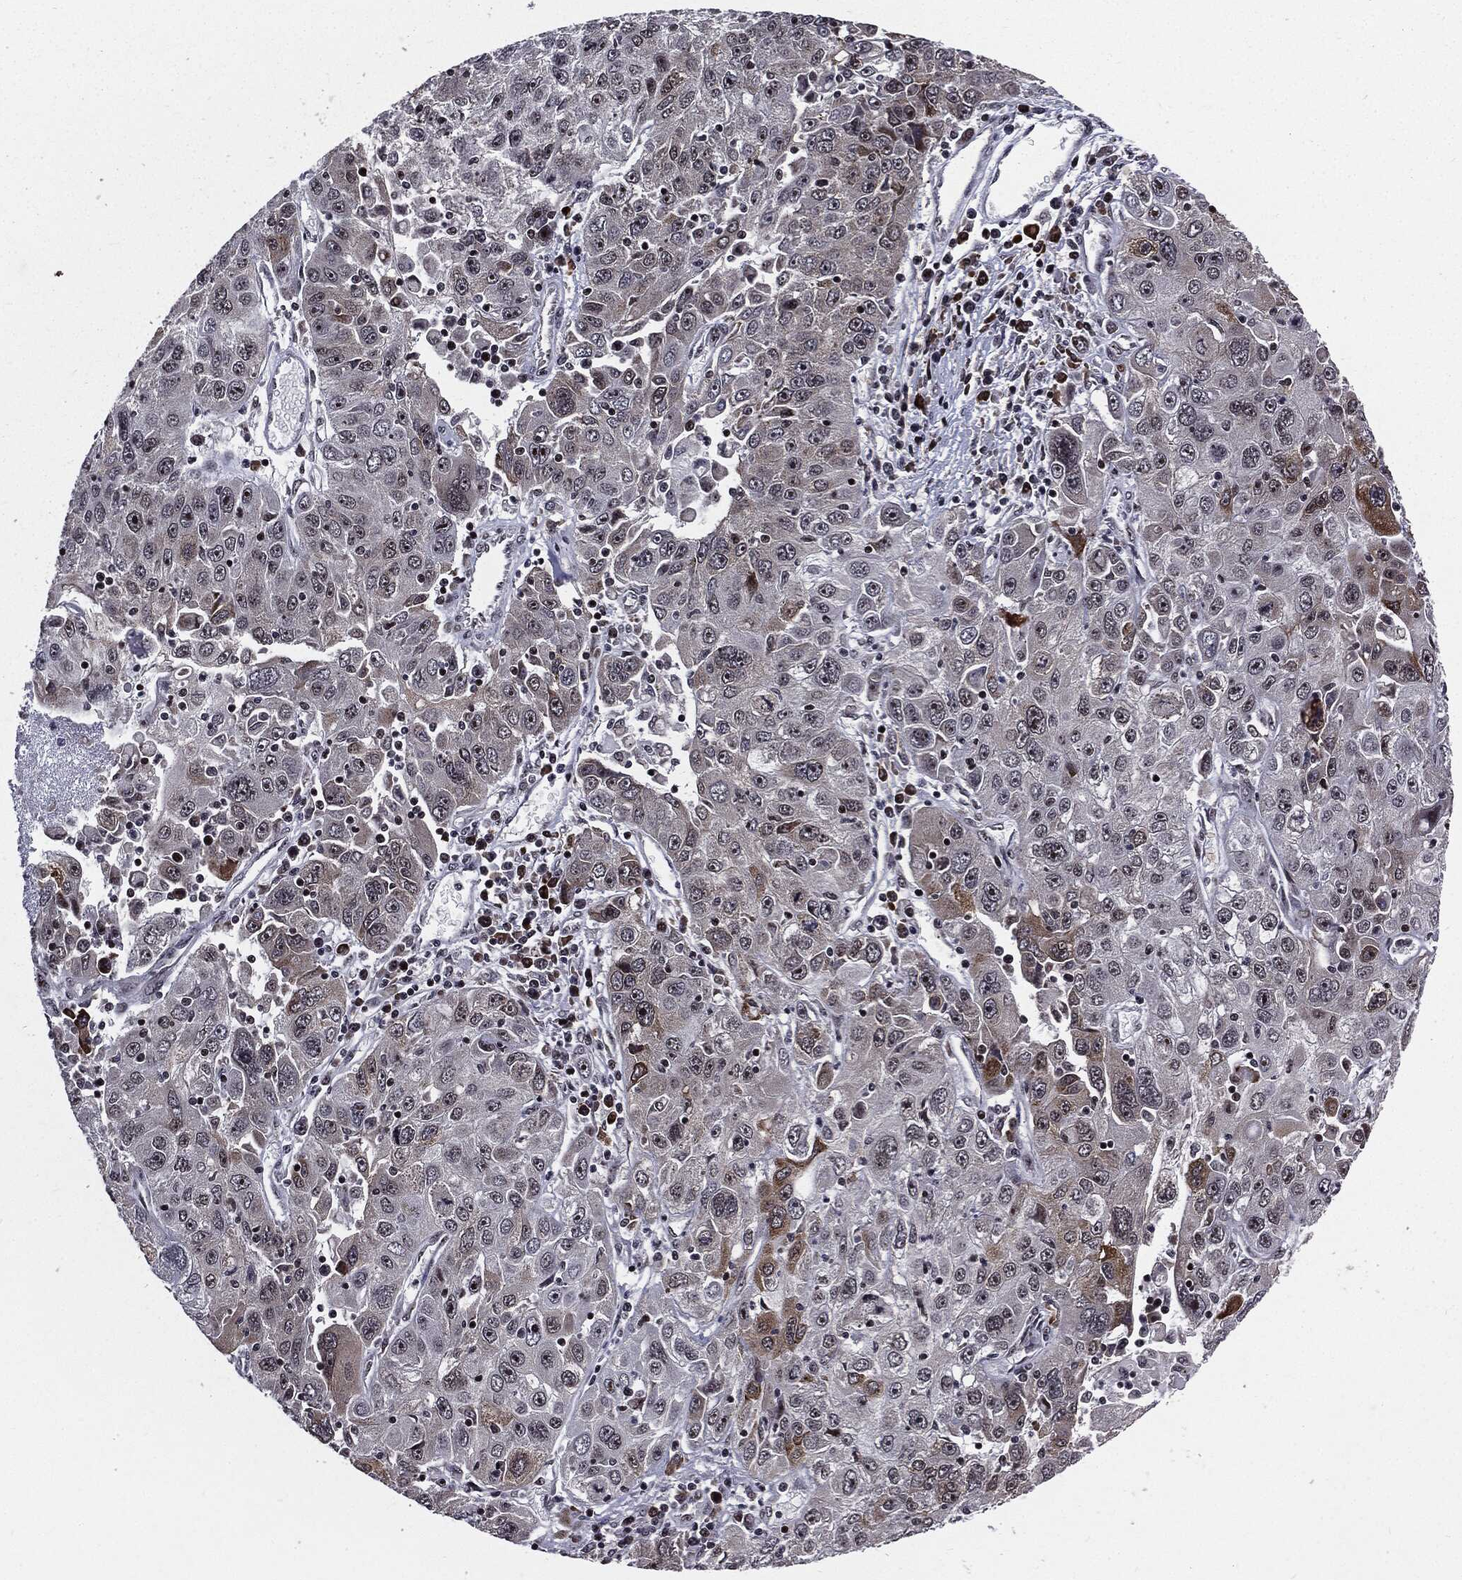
{"staining": {"intensity": "moderate", "quantity": "<25%", "location": "cytoplasmic/membranous"}, "tissue": "stomach cancer", "cell_type": "Tumor cells", "image_type": "cancer", "snomed": [{"axis": "morphology", "description": "Adenocarcinoma, NOS"}, {"axis": "topography", "description": "Stomach"}], "caption": "There is low levels of moderate cytoplasmic/membranous expression in tumor cells of stomach adenocarcinoma, as demonstrated by immunohistochemical staining (brown color).", "gene": "ZFP91", "patient": {"sex": "male", "age": 56}}